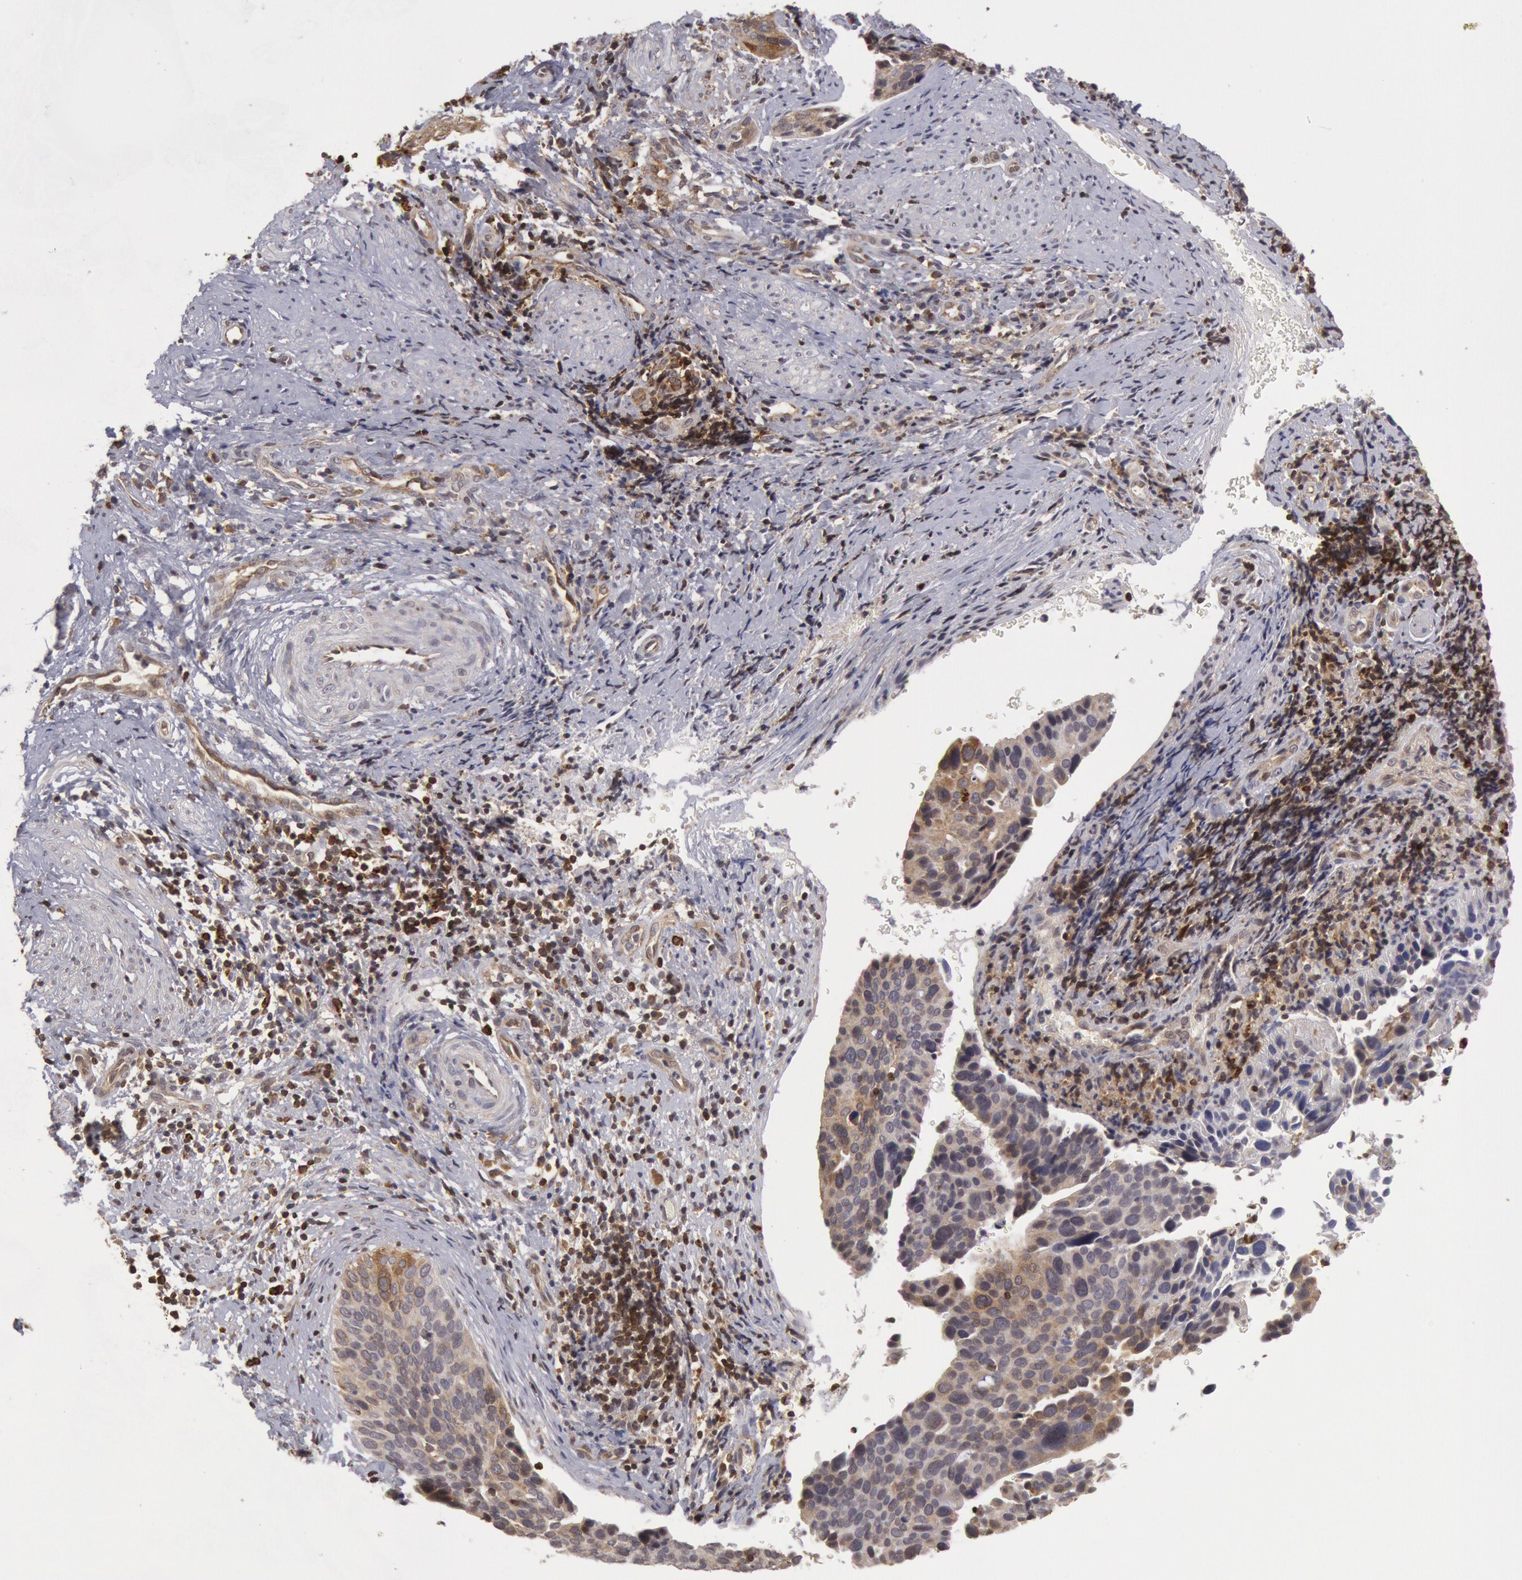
{"staining": {"intensity": "weak", "quantity": ">75%", "location": "cytoplasmic/membranous"}, "tissue": "cervical cancer", "cell_type": "Tumor cells", "image_type": "cancer", "snomed": [{"axis": "morphology", "description": "Squamous cell carcinoma, NOS"}, {"axis": "topography", "description": "Cervix"}], "caption": "Approximately >75% of tumor cells in cervical squamous cell carcinoma show weak cytoplasmic/membranous protein positivity as visualized by brown immunohistochemical staining.", "gene": "TAP2", "patient": {"sex": "female", "age": 31}}